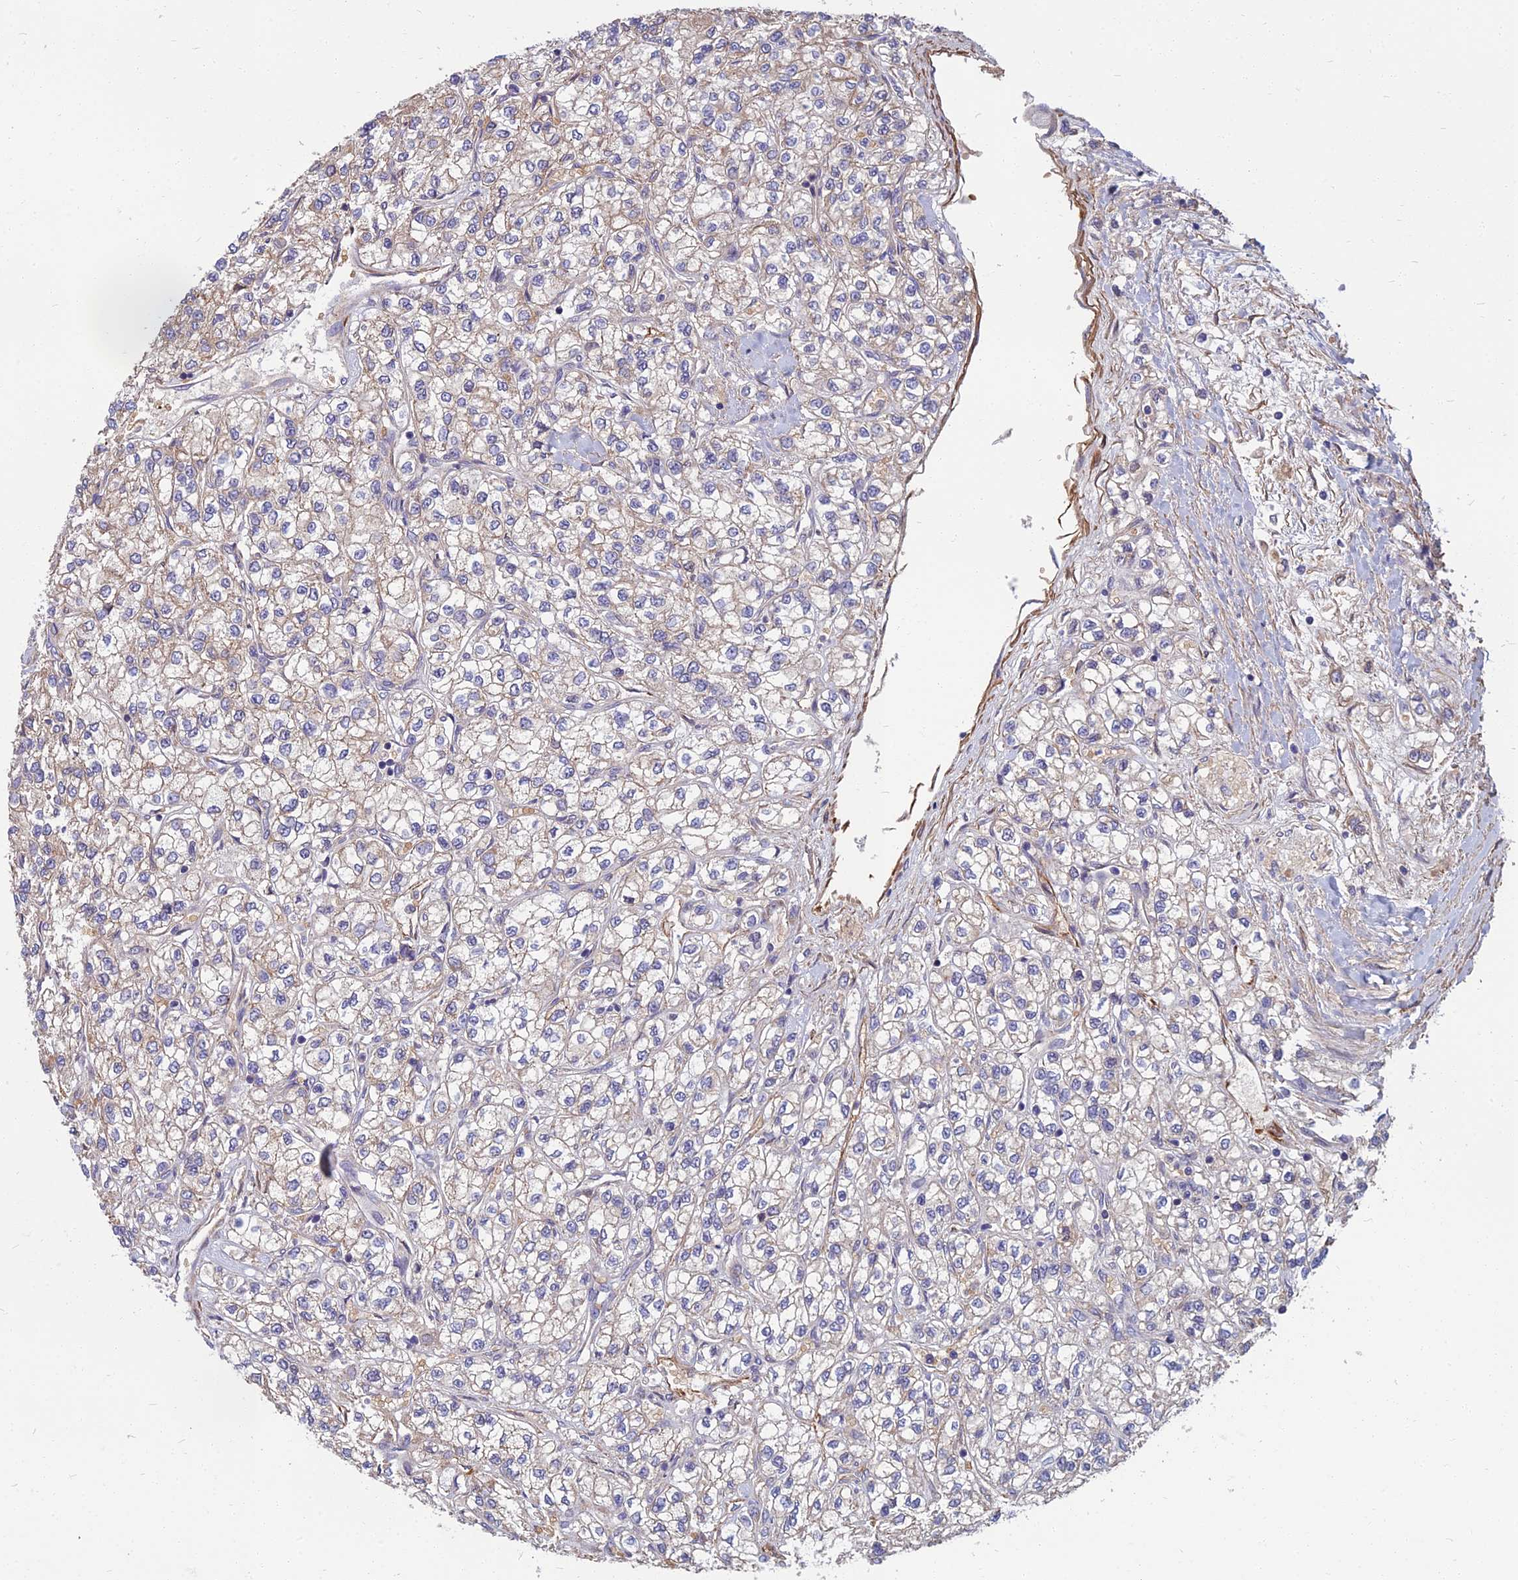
{"staining": {"intensity": "negative", "quantity": "none", "location": "none"}, "tissue": "renal cancer", "cell_type": "Tumor cells", "image_type": "cancer", "snomed": [{"axis": "morphology", "description": "Adenocarcinoma, NOS"}, {"axis": "topography", "description": "Kidney"}], "caption": "This is an IHC micrograph of renal cancer. There is no staining in tumor cells.", "gene": "WDR24", "patient": {"sex": "male", "age": 80}}